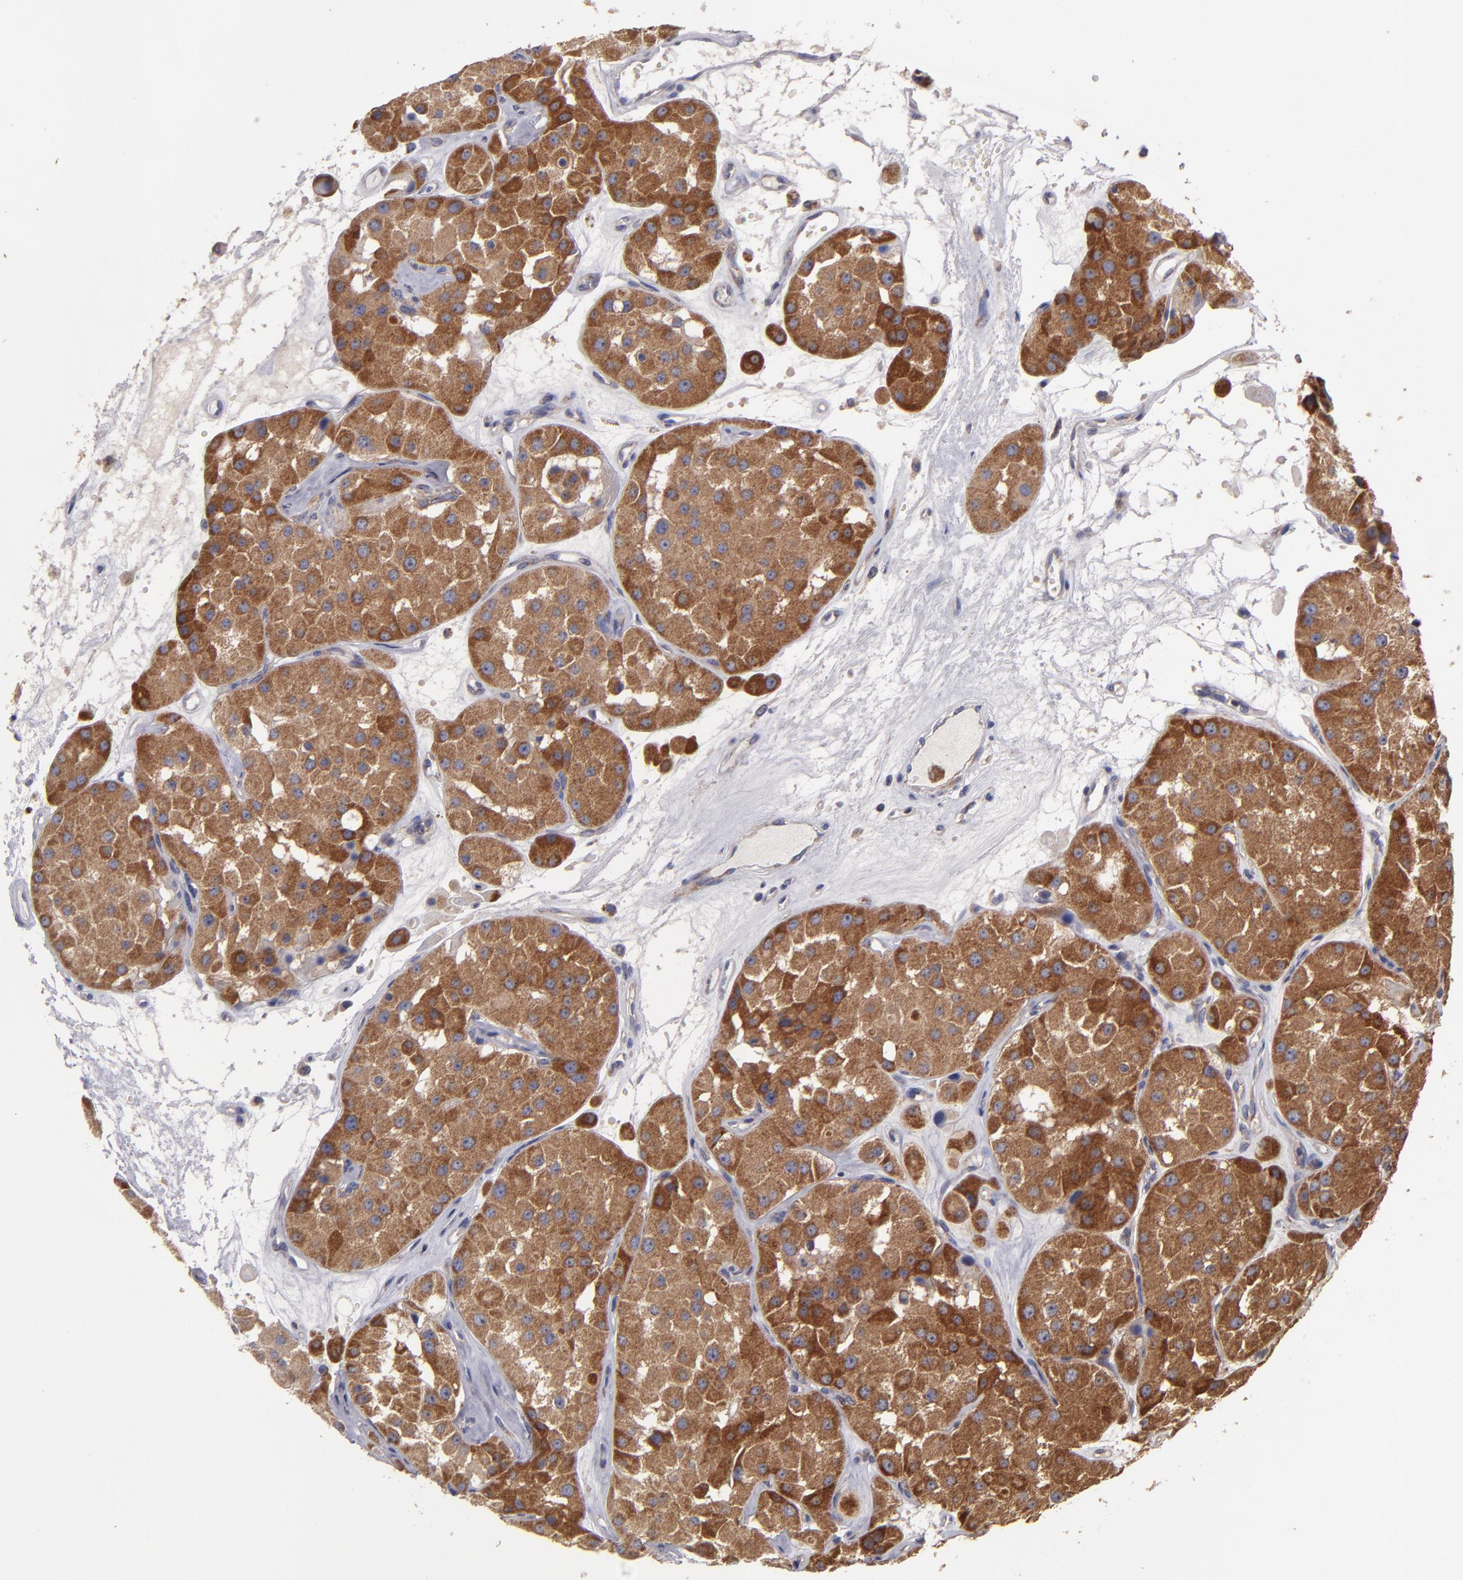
{"staining": {"intensity": "strong", "quantity": ">75%", "location": "cytoplasmic/membranous"}, "tissue": "renal cancer", "cell_type": "Tumor cells", "image_type": "cancer", "snomed": [{"axis": "morphology", "description": "Adenocarcinoma, uncertain malignant potential"}, {"axis": "topography", "description": "Kidney"}], "caption": "Strong cytoplasmic/membranous staining is present in approximately >75% of tumor cells in adenocarcinoma,  uncertain malignant potential (renal). The protein is stained brown, and the nuclei are stained in blue (DAB (3,3'-diaminobenzidine) IHC with brightfield microscopy, high magnification).", "gene": "CLTA", "patient": {"sex": "male", "age": 63}}